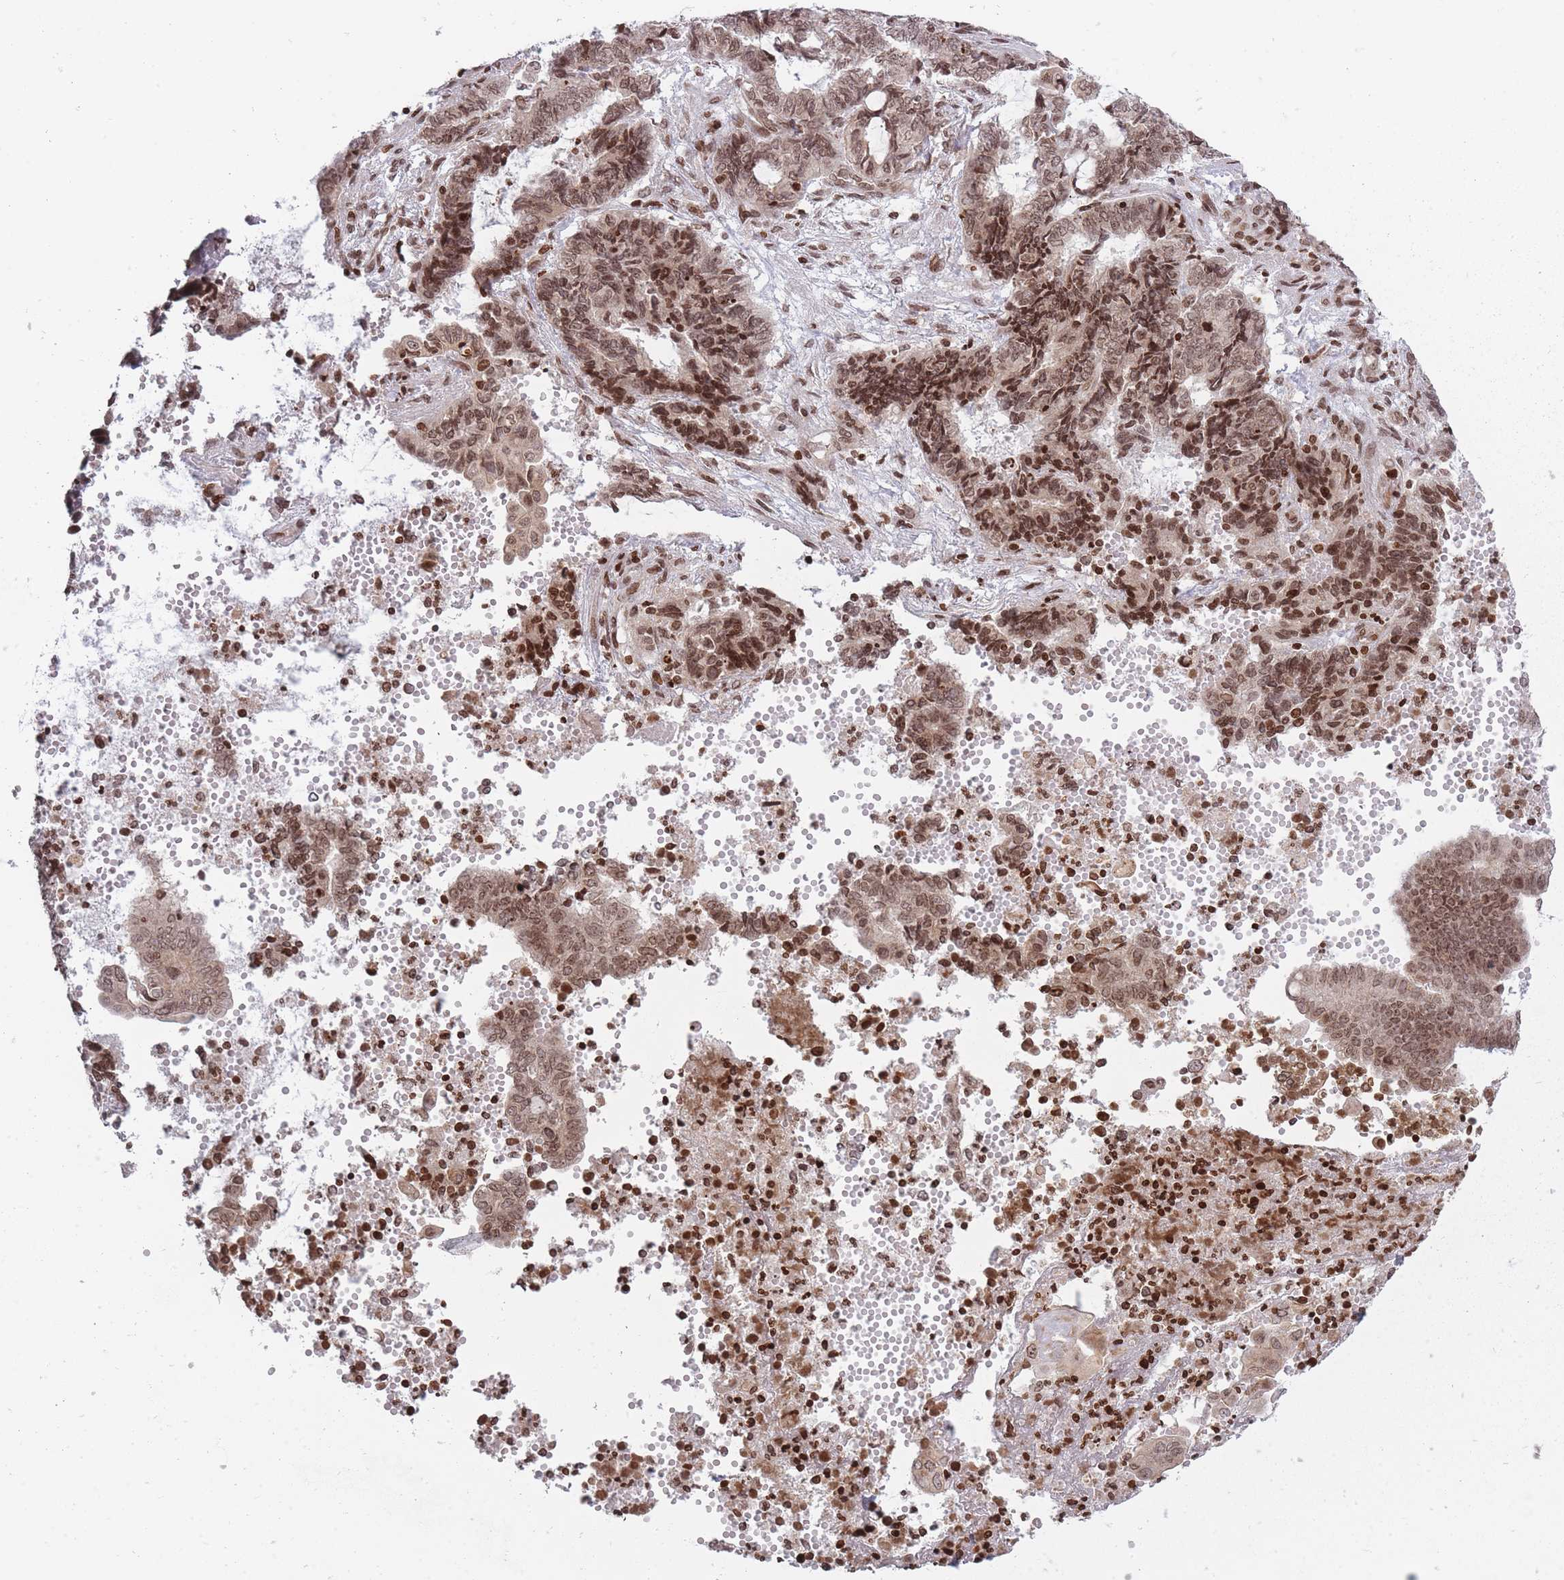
{"staining": {"intensity": "moderate", "quantity": ">75%", "location": "nuclear"}, "tissue": "endometrial cancer", "cell_type": "Tumor cells", "image_type": "cancer", "snomed": [{"axis": "morphology", "description": "Adenocarcinoma, NOS"}, {"axis": "topography", "description": "Uterus"}, {"axis": "topography", "description": "Endometrium"}], "caption": "A micrograph of adenocarcinoma (endometrial) stained for a protein exhibits moderate nuclear brown staining in tumor cells.", "gene": "TMC6", "patient": {"sex": "female", "age": 70}}